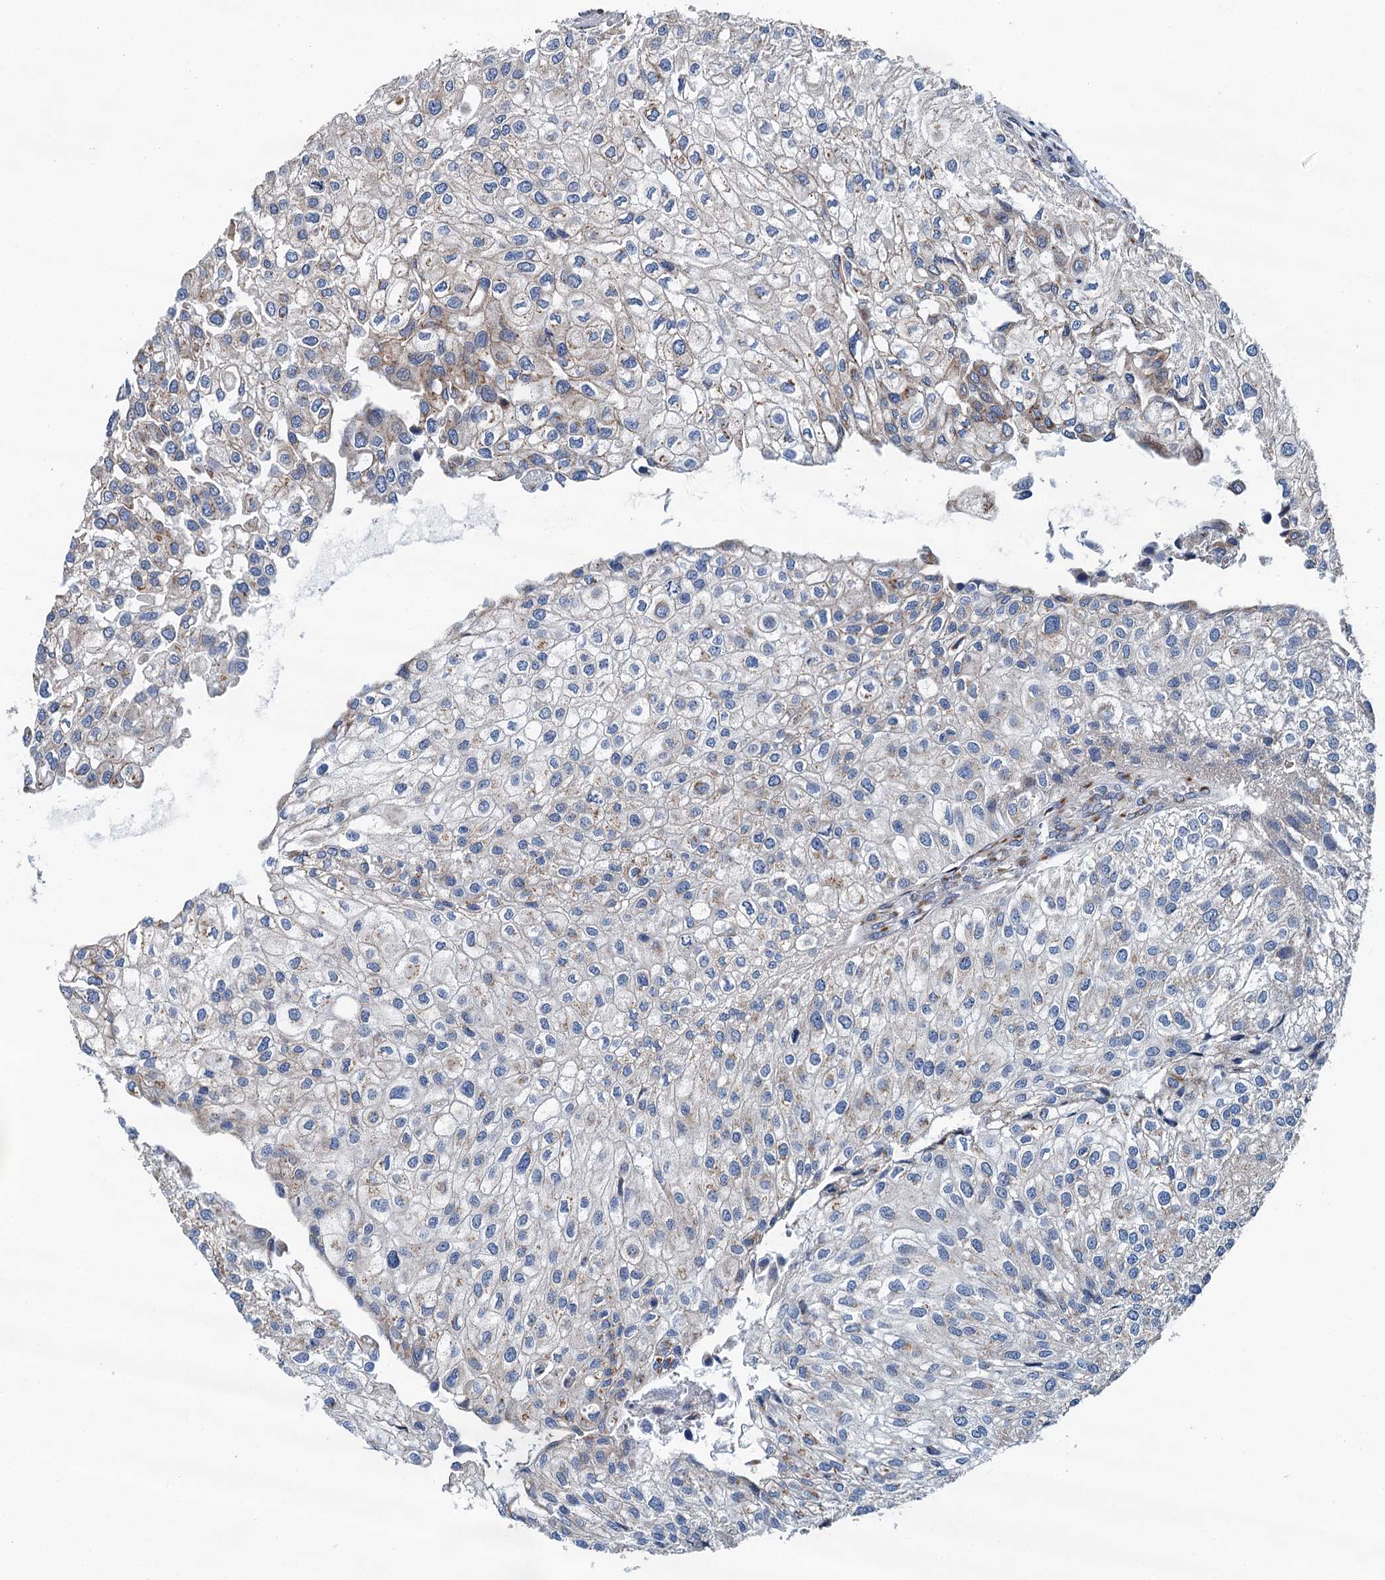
{"staining": {"intensity": "weak", "quantity": "<25%", "location": "cytoplasmic/membranous"}, "tissue": "urothelial cancer", "cell_type": "Tumor cells", "image_type": "cancer", "snomed": [{"axis": "morphology", "description": "Urothelial carcinoma, Low grade"}, {"axis": "topography", "description": "Urinary bladder"}], "caption": "Tumor cells are negative for brown protein staining in urothelial carcinoma (low-grade).", "gene": "BET1L", "patient": {"sex": "female", "age": 89}}